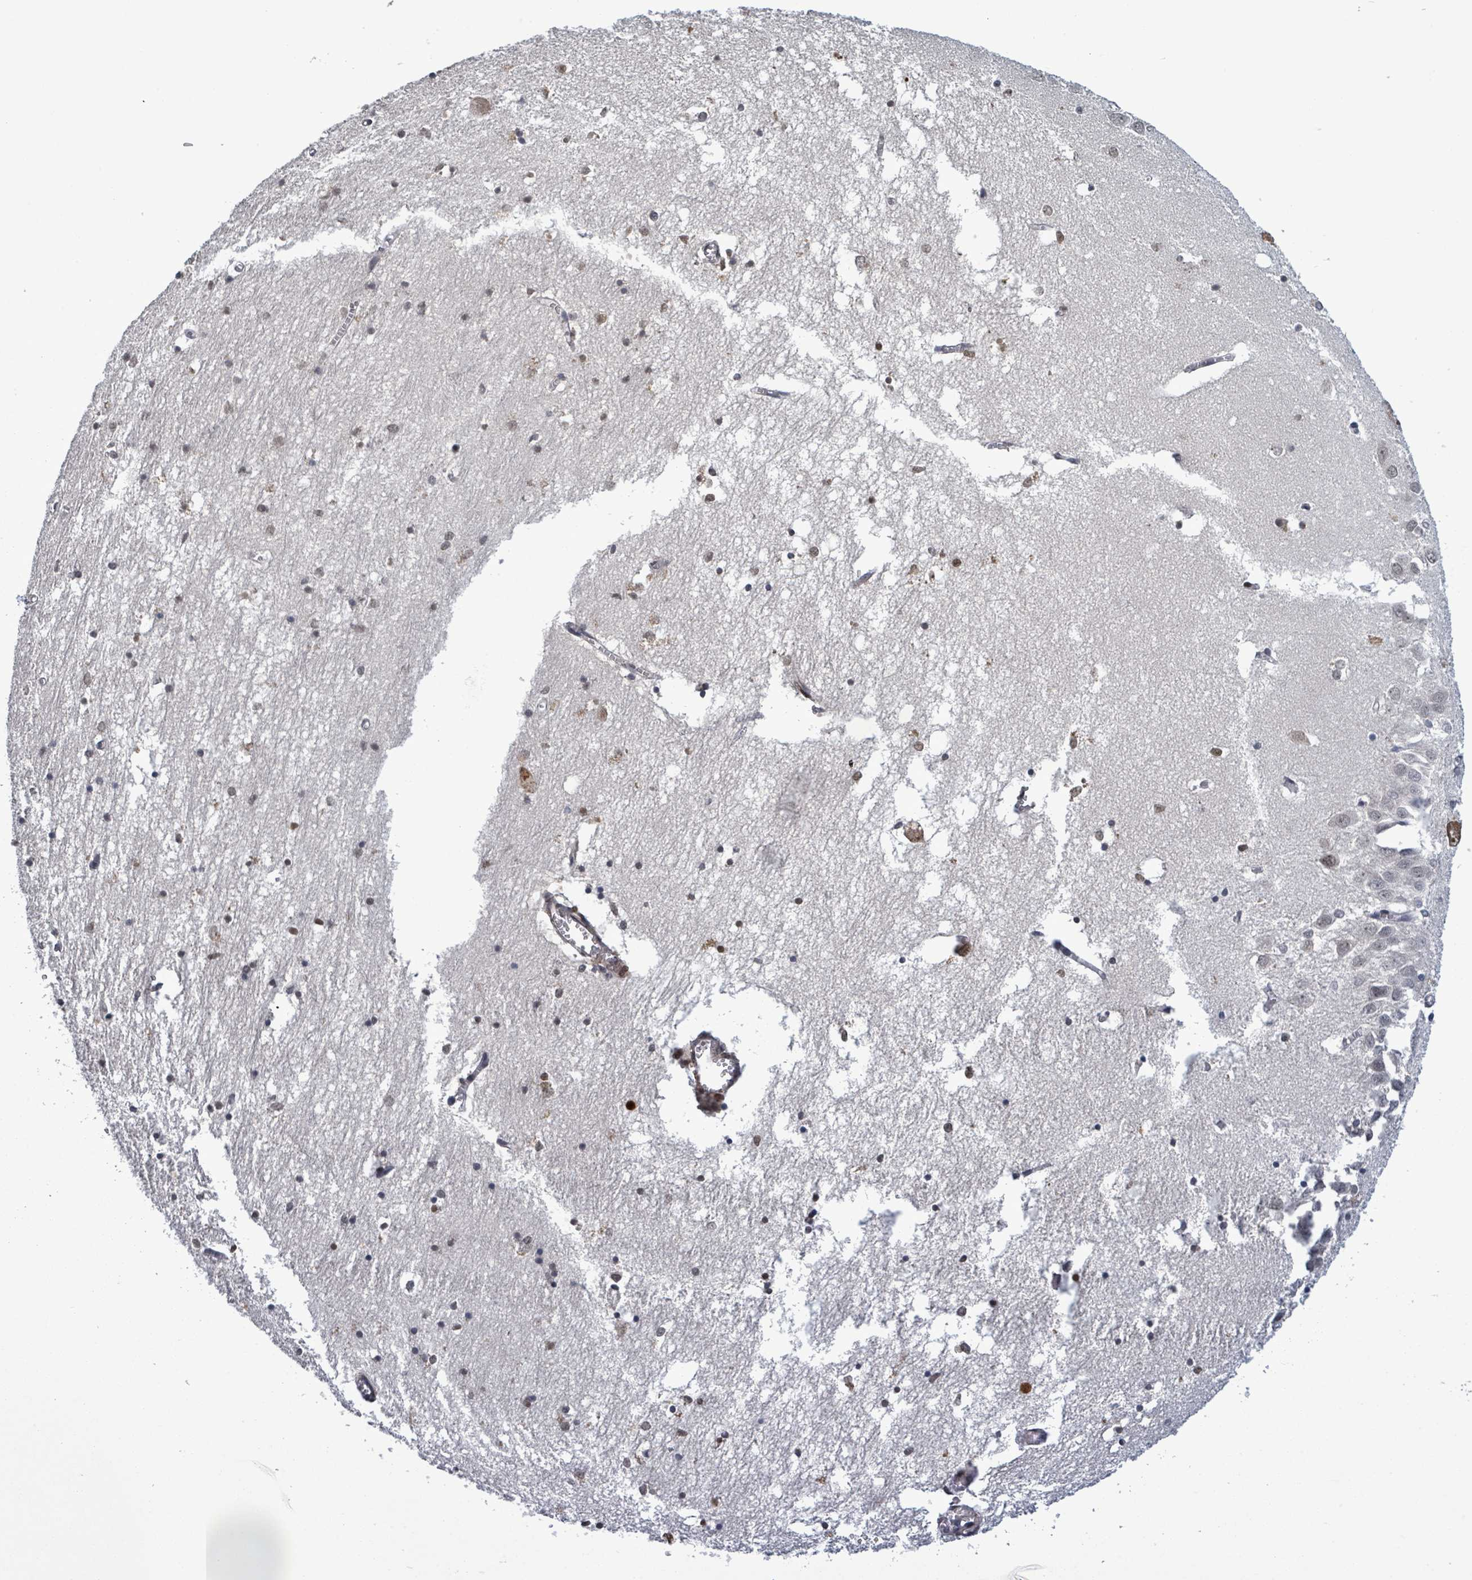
{"staining": {"intensity": "negative", "quantity": "none", "location": "none"}, "tissue": "hippocampus", "cell_type": "Glial cells", "image_type": "normal", "snomed": [{"axis": "morphology", "description": "Normal tissue, NOS"}, {"axis": "topography", "description": "Hippocampus"}], "caption": "Normal hippocampus was stained to show a protein in brown. There is no significant staining in glial cells. Nuclei are stained in blue.", "gene": "AMMECR1", "patient": {"sex": "male", "age": 70}}